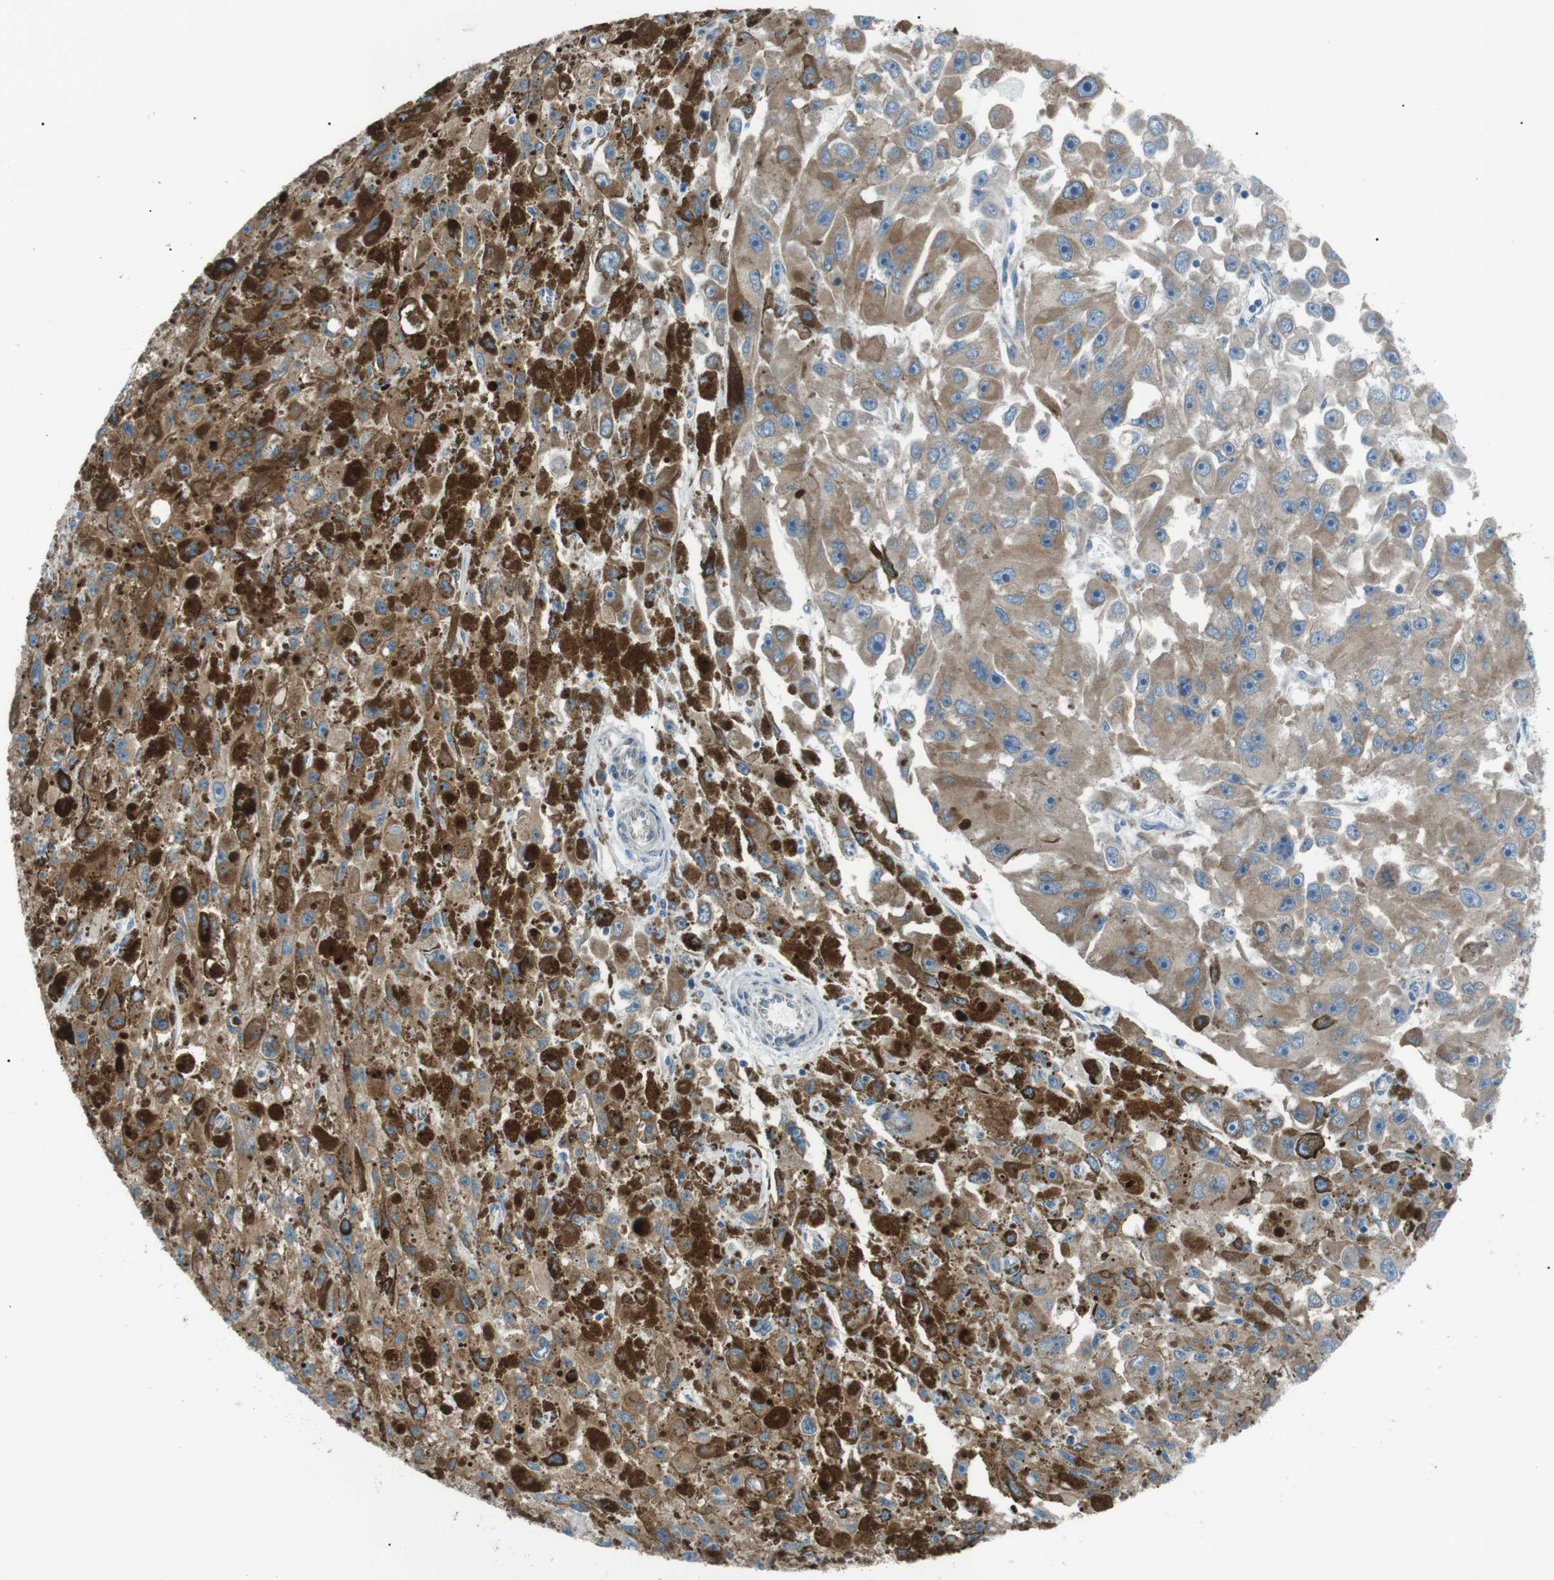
{"staining": {"intensity": "weak", "quantity": ">75%", "location": "cytoplasmic/membranous"}, "tissue": "melanoma", "cell_type": "Tumor cells", "image_type": "cancer", "snomed": [{"axis": "morphology", "description": "Malignant melanoma, NOS"}, {"axis": "topography", "description": "Skin"}], "caption": "Malignant melanoma stained with immunohistochemistry (IHC) shows weak cytoplasmic/membranous staining in about >75% of tumor cells.", "gene": "MTARC2", "patient": {"sex": "female", "age": 104}}